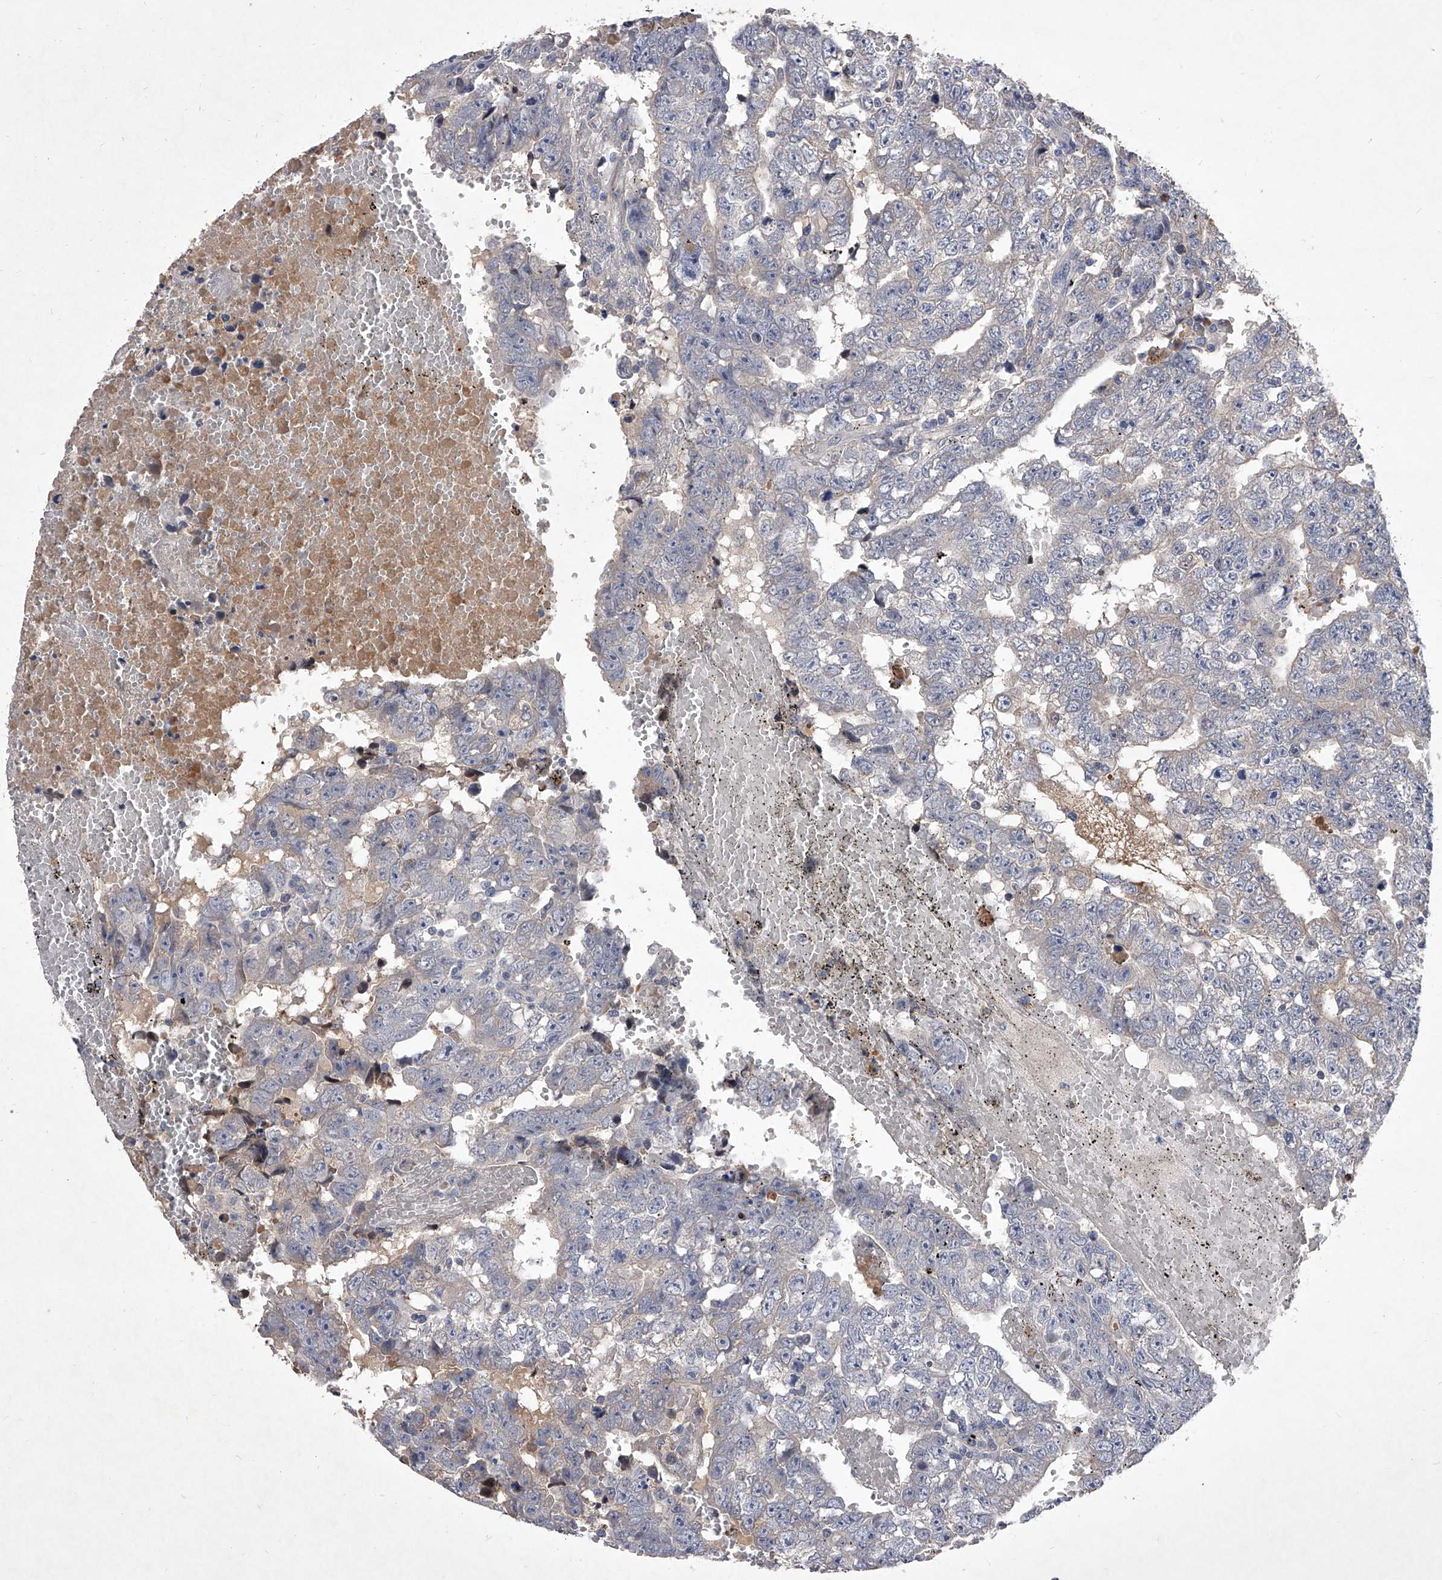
{"staining": {"intensity": "negative", "quantity": "none", "location": "none"}, "tissue": "testis cancer", "cell_type": "Tumor cells", "image_type": "cancer", "snomed": [{"axis": "morphology", "description": "Carcinoma, Embryonal, NOS"}, {"axis": "topography", "description": "Testis"}], "caption": "DAB immunohistochemical staining of human testis cancer reveals no significant positivity in tumor cells.", "gene": "C5", "patient": {"sex": "male", "age": 25}}